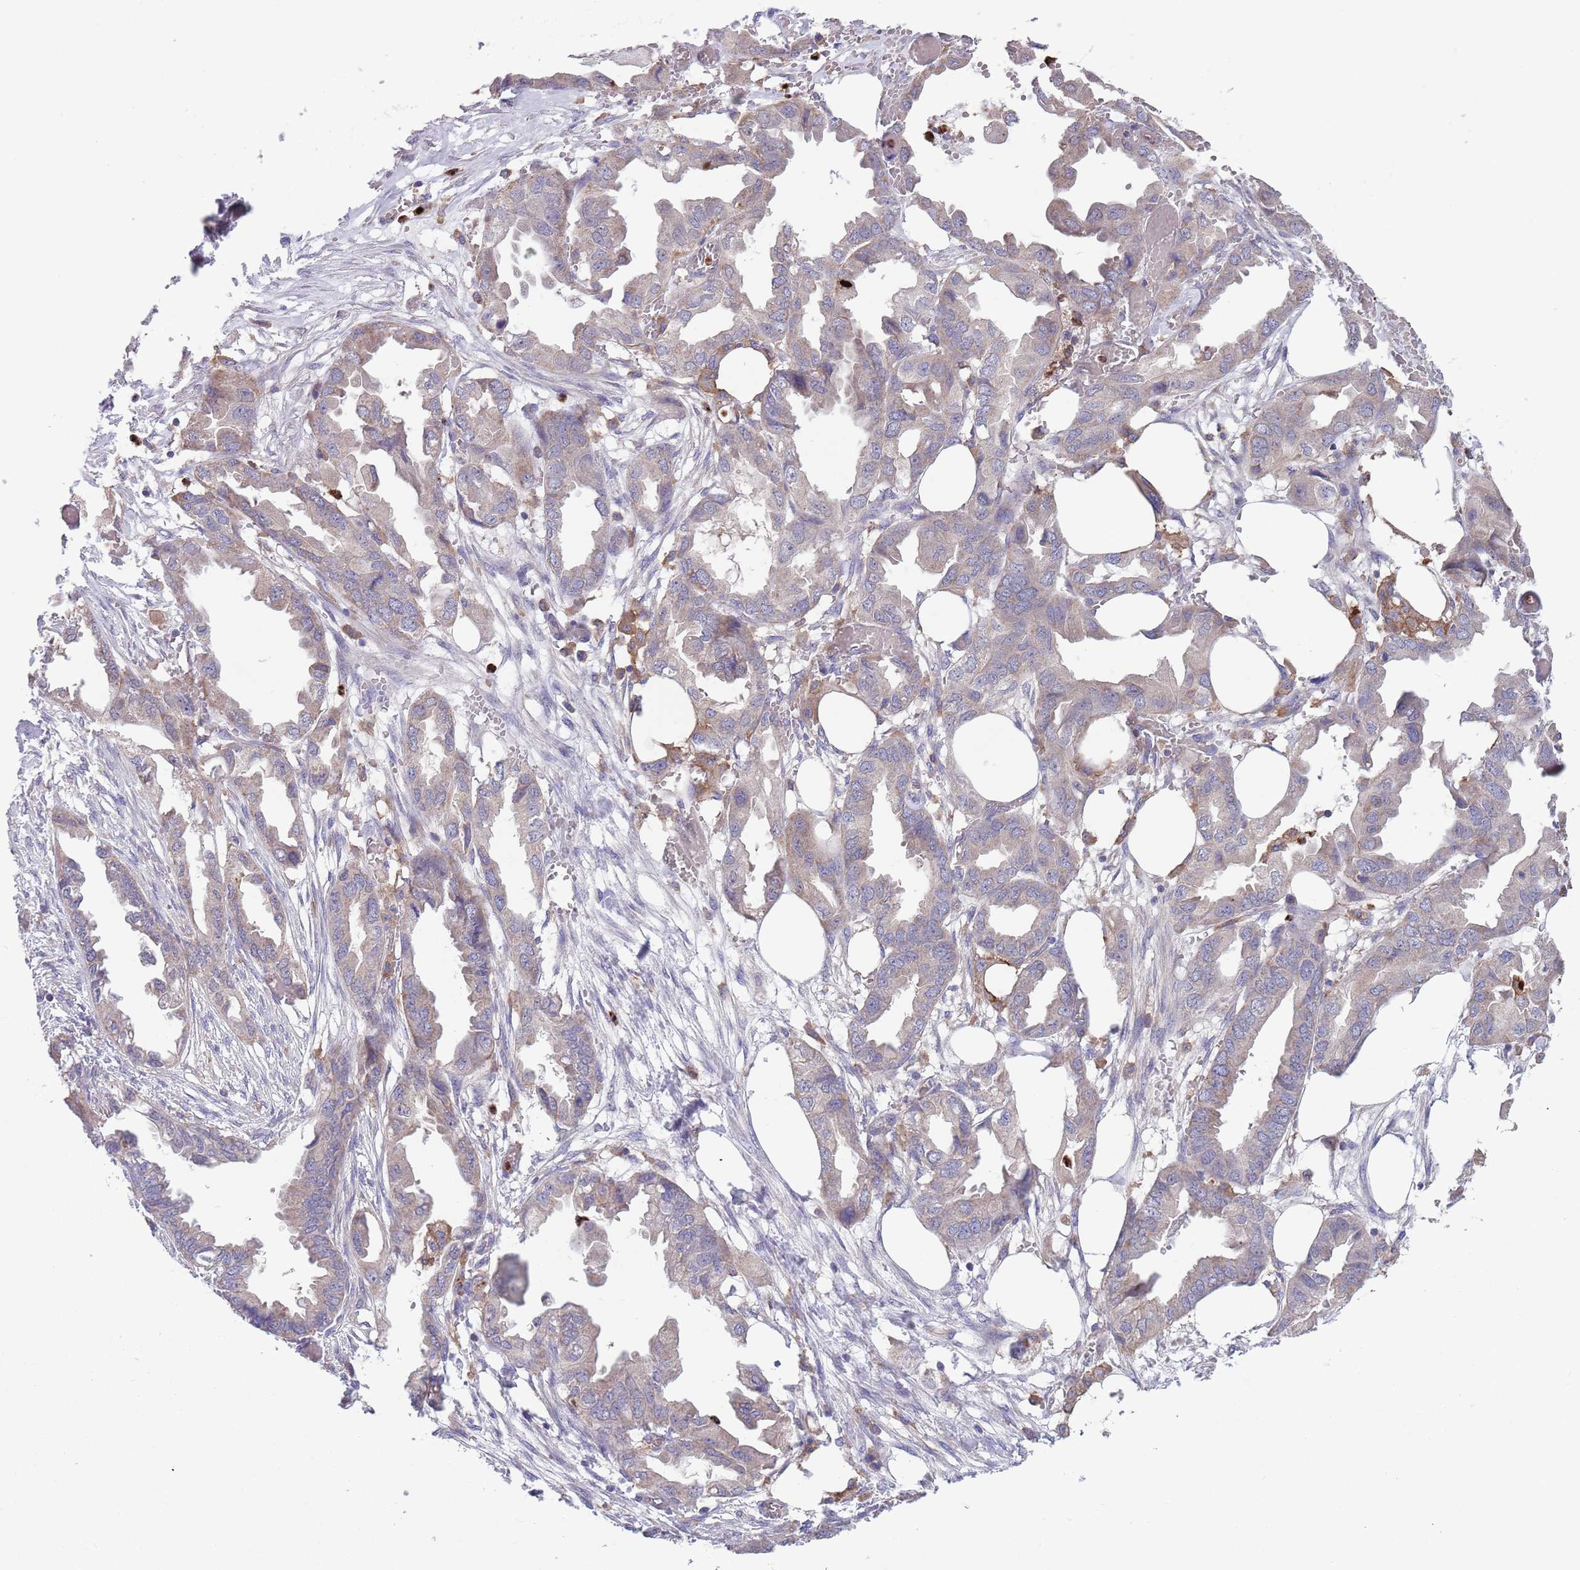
{"staining": {"intensity": "weak", "quantity": "<25%", "location": "cytoplasmic/membranous"}, "tissue": "endometrial cancer", "cell_type": "Tumor cells", "image_type": "cancer", "snomed": [{"axis": "morphology", "description": "Adenocarcinoma, NOS"}, {"axis": "morphology", "description": "Adenocarcinoma, metastatic, NOS"}, {"axis": "topography", "description": "Adipose tissue"}, {"axis": "topography", "description": "Endometrium"}], "caption": "DAB (3,3'-diaminobenzidine) immunohistochemical staining of human endometrial cancer (adenocarcinoma) displays no significant staining in tumor cells. (DAB (3,3'-diaminobenzidine) immunohistochemistry (IHC) visualized using brightfield microscopy, high magnification).", "gene": "DDT", "patient": {"sex": "female", "age": 67}}